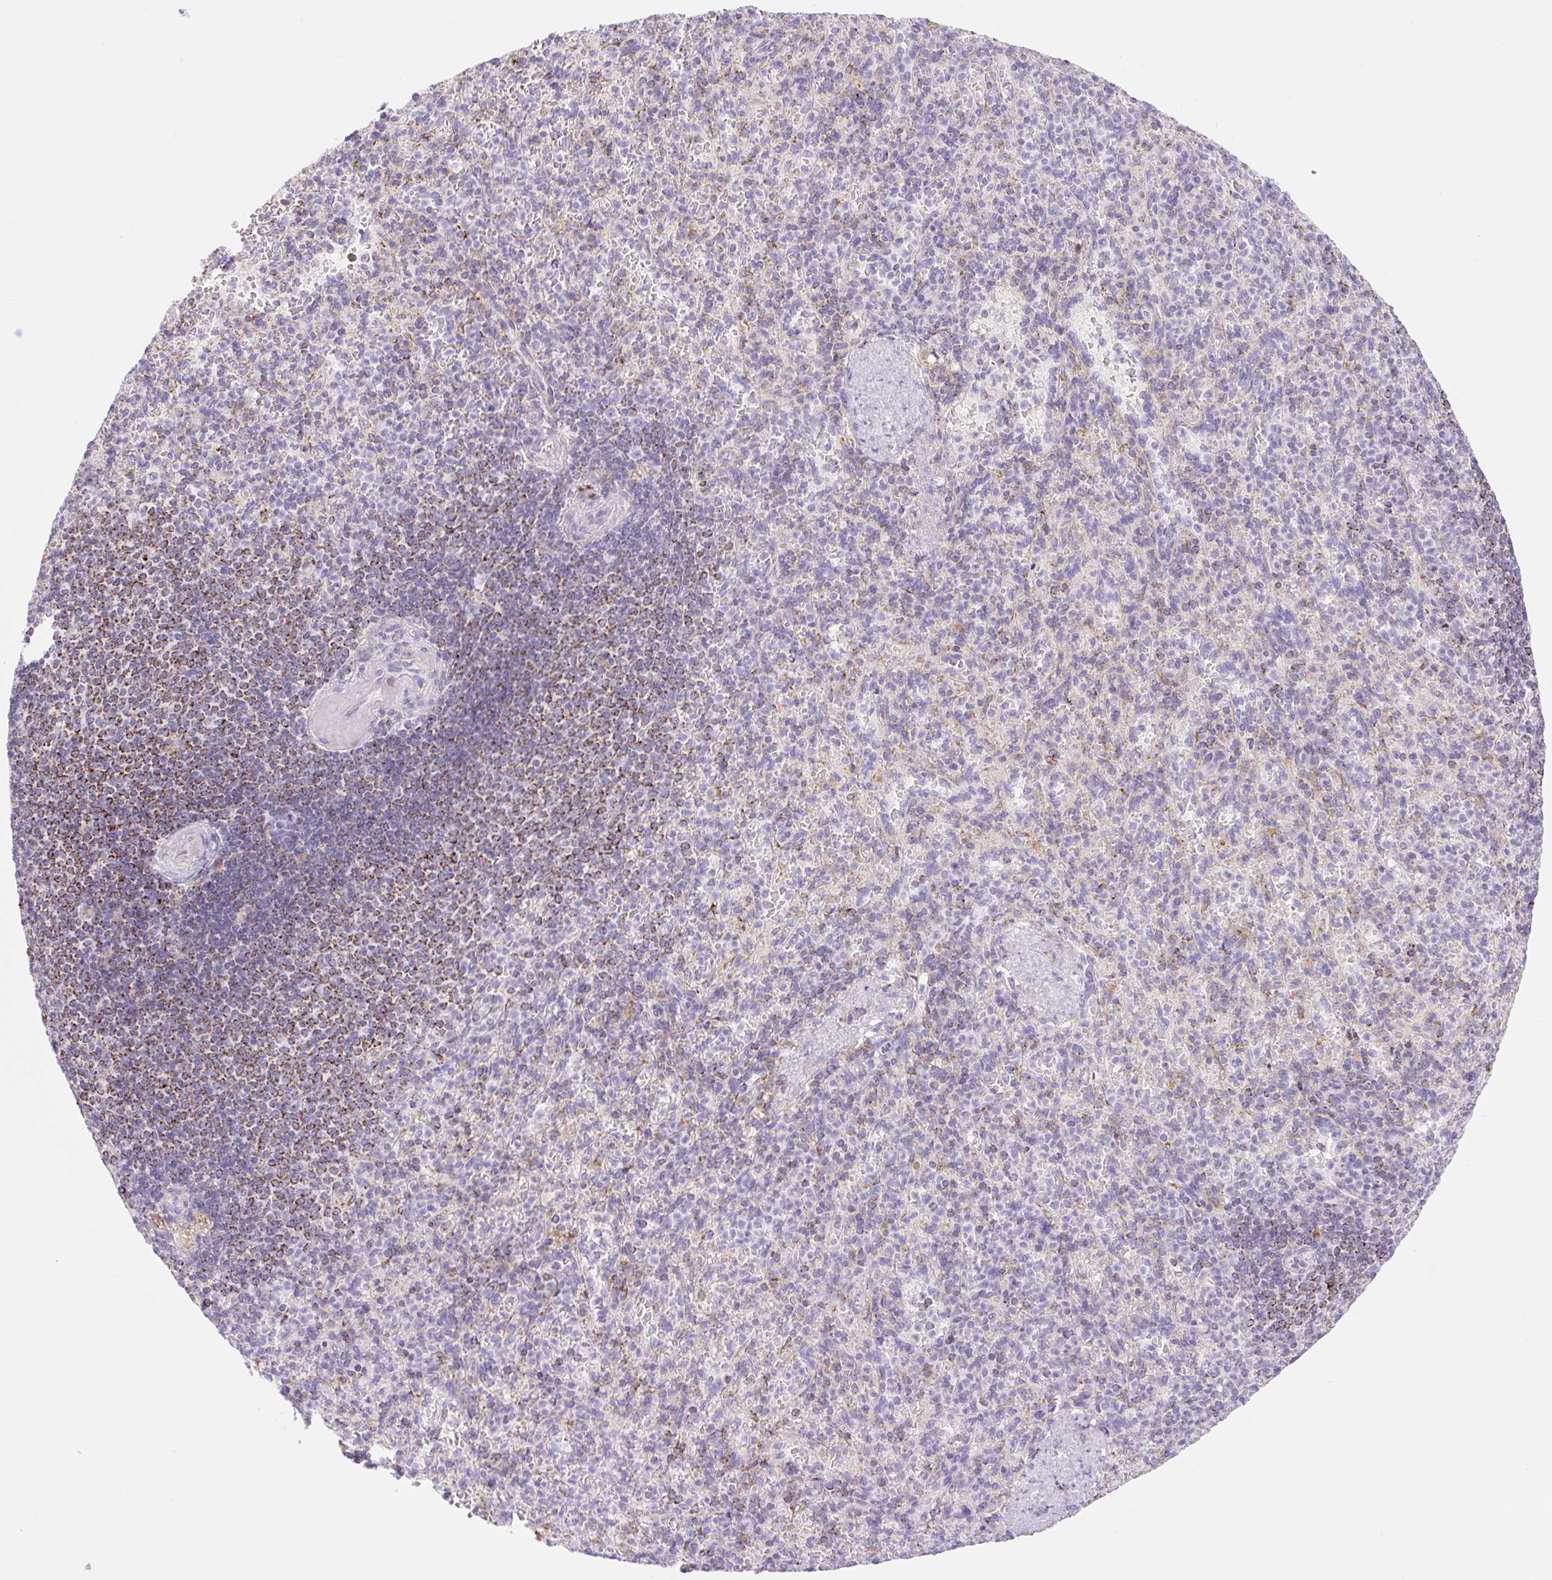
{"staining": {"intensity": "moderate", "quantity": "<25%", "location": "cytoplasmic/membranous"}, "tissue": "spleen", "cell_type": "Cells in red pulp", "image_type": "normal", "snomed": [{"axis": "morphology", "description": "Normal tissue, NOS"}, {"axis": "topography", "description": "Spleen"}], "caption": "This is an image of immunohistochemistry (IHC) staining of normal spleen, which shows moderate staining in the cytoplasmic/membranous of cells in red pulp.", "gene": "ETNK2", "patient": {"sex": "female", "age": 74}}